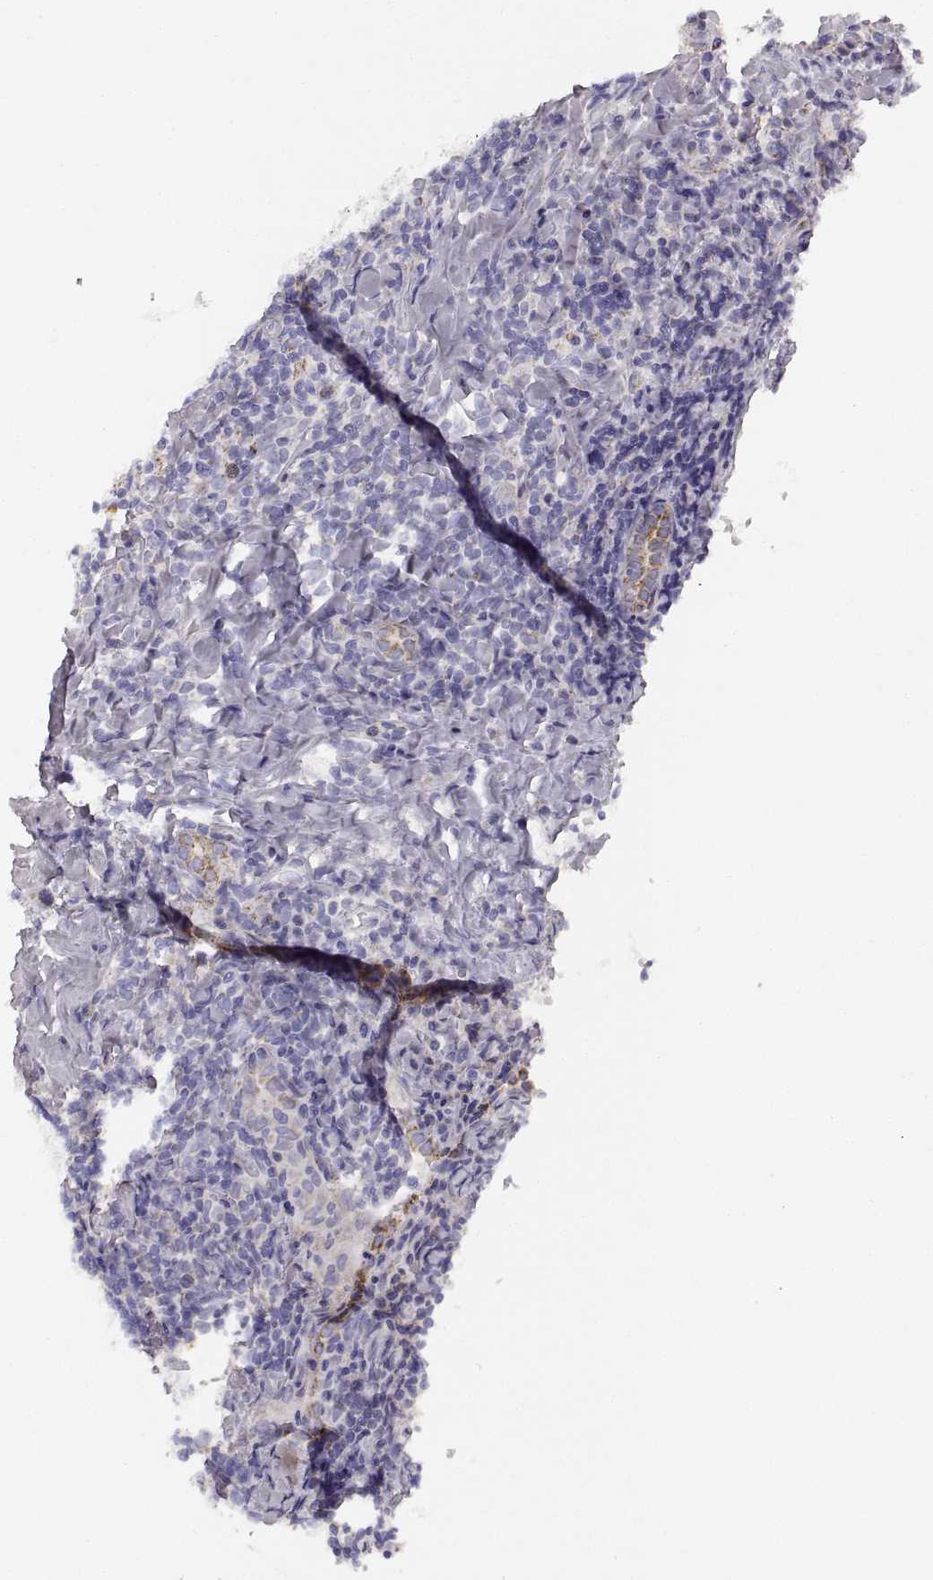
{"staining": {"intensity": "negative", "quantity": "none", "location": "none"}, "tissue": "lymphoma", "cell_type": "Tumor cells", "image_type": "cancer", "snomed": [{"axis": "morphology", "description": "Hodgkin's disease, NOS"}, {"axis": "topography", "description": "Lung"}], "caption": "Immunohistochemistry (IHC) of Hodgkin's disease demonstrates no staining in tumor cells. Nuclei are stained in blue.", "gene": "RDH13", "patient": {"sex": "male", "age": 17}}